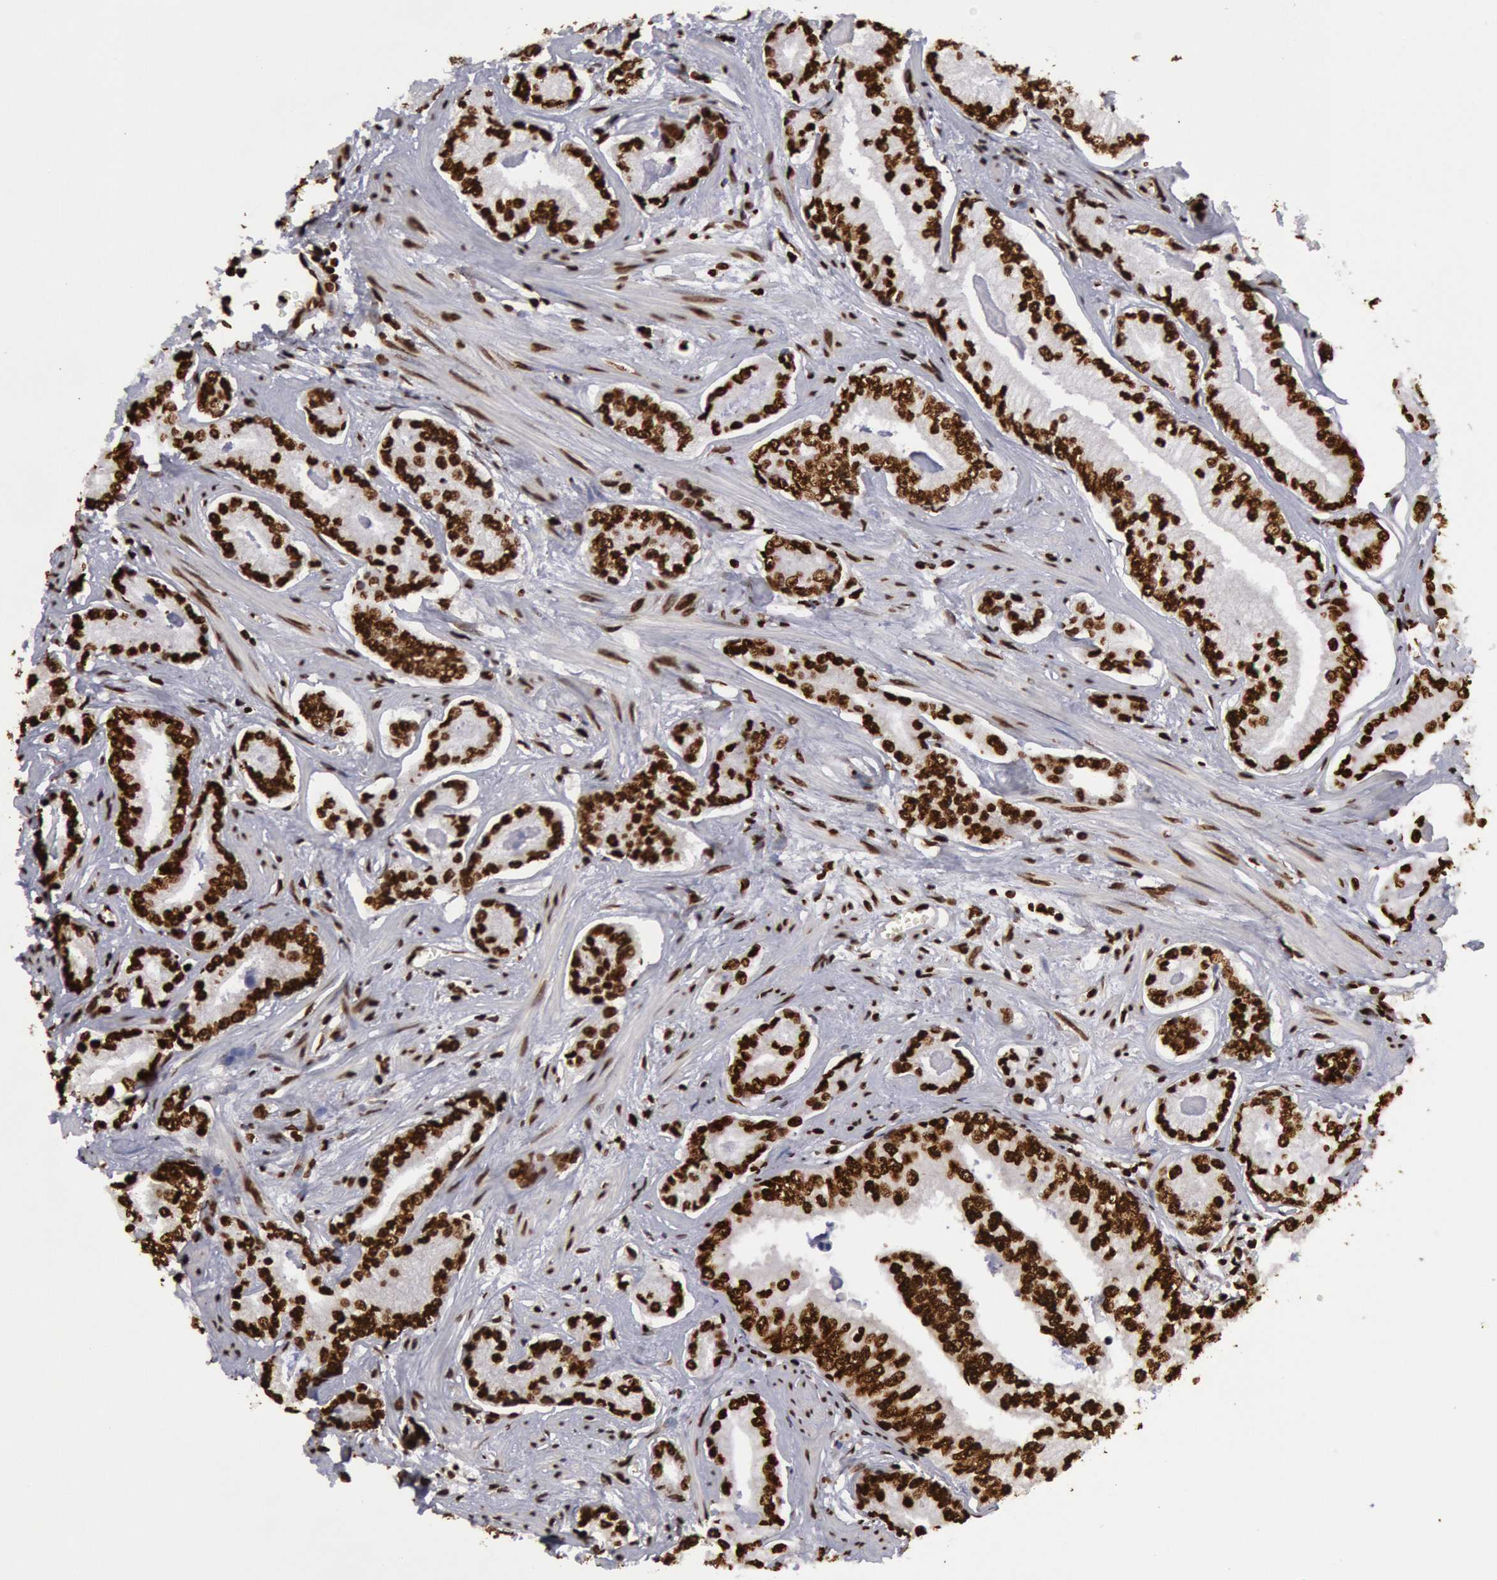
{"staining": {"intensity": "strong", "quantity": ">75%", "location": "nuclear"}, "tissue": "prostate cancer", "cell_type": "Tumor cells", "image_type": "cancer", "snomed": [{"axis": "morphology", "description": "Adenocarcinoma, High grade"}, {"axis": "topography", "description": "Prostate"}], "caption": "The immunohistochemical stain highlights strong nuclear positivity in tumor cells of prostate cancer tissue. (brown staining indicates protein expression, while blue staining denotes nuclei).", "gene": "H3-4", "patient": {"sex": "male", "age": 56}}